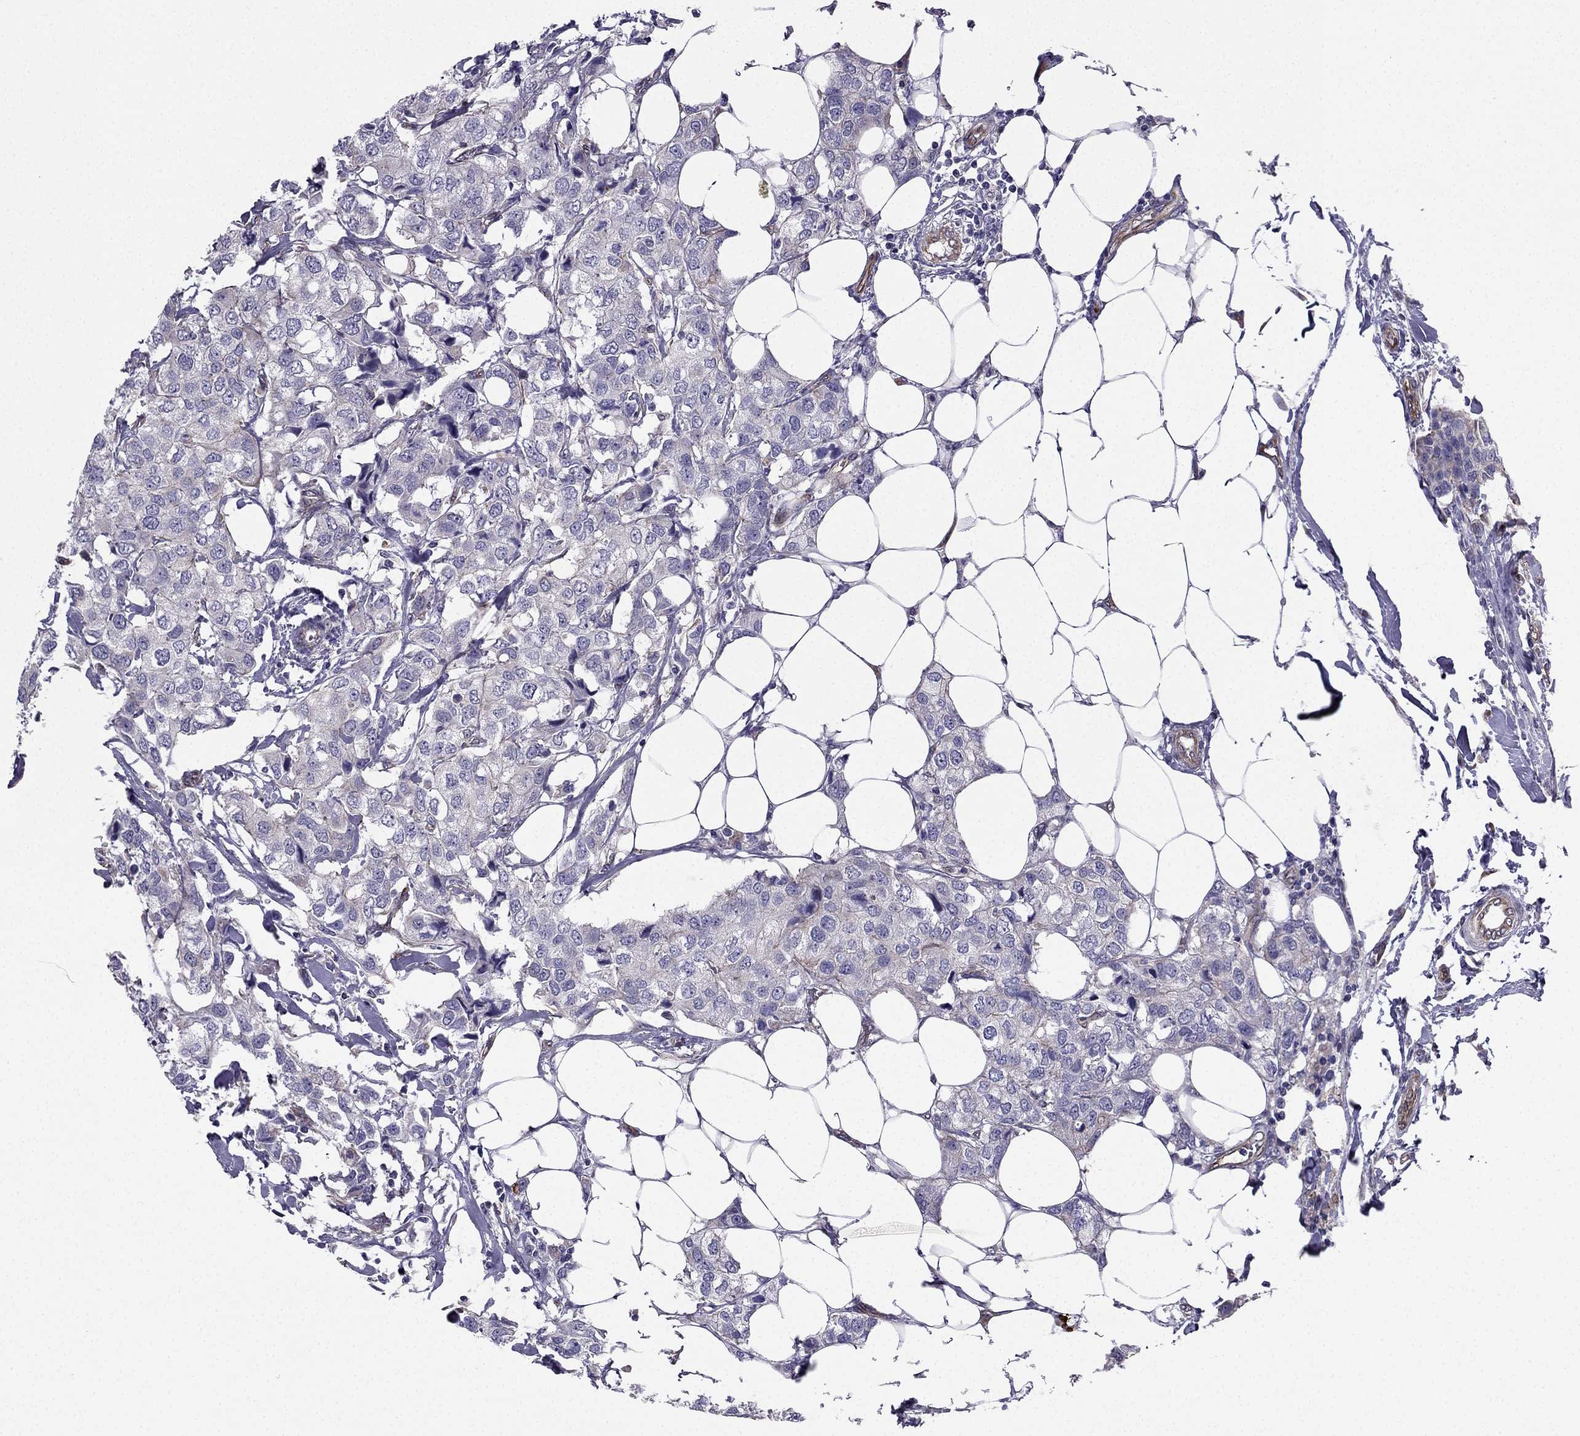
{"staining": {"intensity": "weak", "quantity": "<25%", "location": "cytoplasmic/membranous"}, "tissue": "breast cancer", "cell_type": "Tumor cells", "image_type": "cancer", "snomed": [{"axis": "morphology", "description": "Duct carcinoma"}, {"axis": "topography", "description": "Breast"}], "caption": "High magnification brightfield microscopy of breast cancer (intraductal carcinoma) stained with DAB (brown) and counterstained with hematoxylin (blue): tumor cells show no significant positivity.", "gene": "ENOX1", "patient": {"sex": "female", "age": 80}}